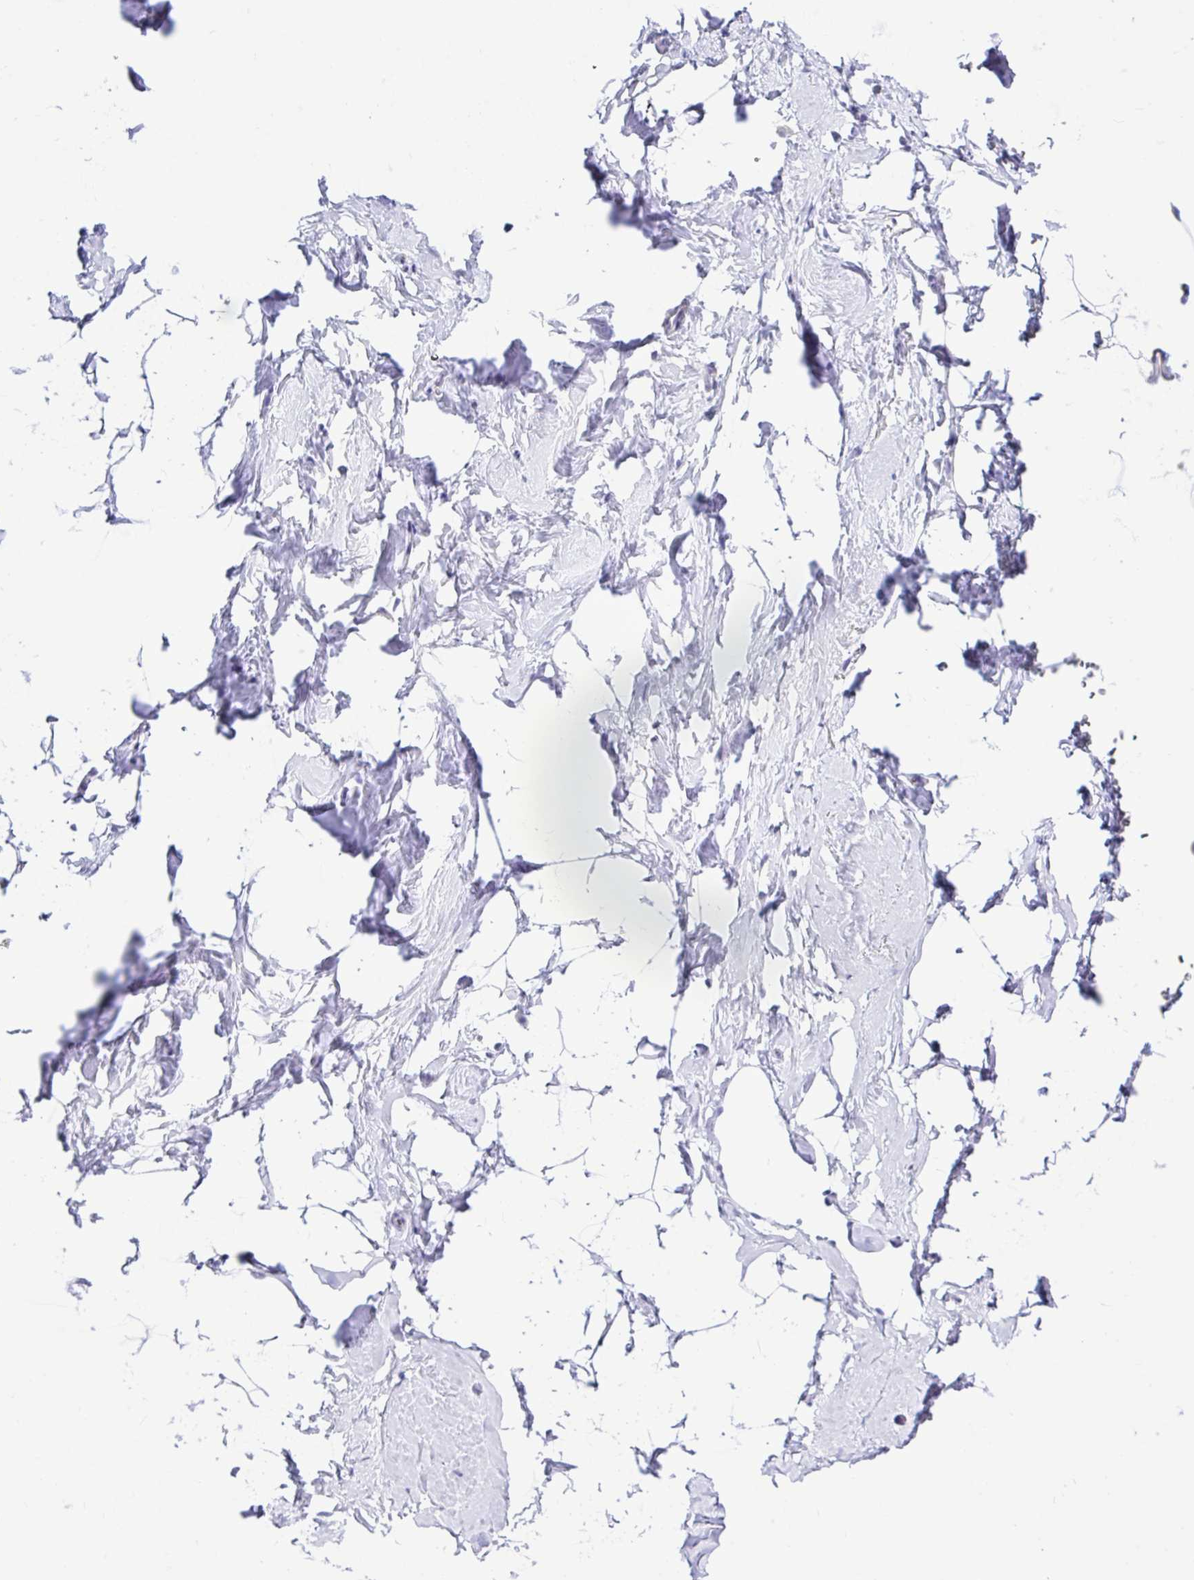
{"staining": {"intensity": "negative", "quantity": "none", "location": "none"}, "tissue": "breast", "cell_type": "Adipocytes", "image_type": "normal", "snomed": [{"axis": "morphology", "description": "Normal tissue, NOS"}, {"axis": "topography", "description": "Breast"}], "caption": "Immunohistochemistry (IHC) image of benign breast: human breast stained with DAB (3,3'-diaminobenzidine) displays no significant protein expression in adipocytes. The staining was performed using DAB (3,3'-diaminobenzidine) to visualize the protein expression in brown, while the nuclei were stained in blue with hematoxylin (Magnification: 20x).", "gene": "NDUFS2", "patient": {"sex": "female", "age": 32}}